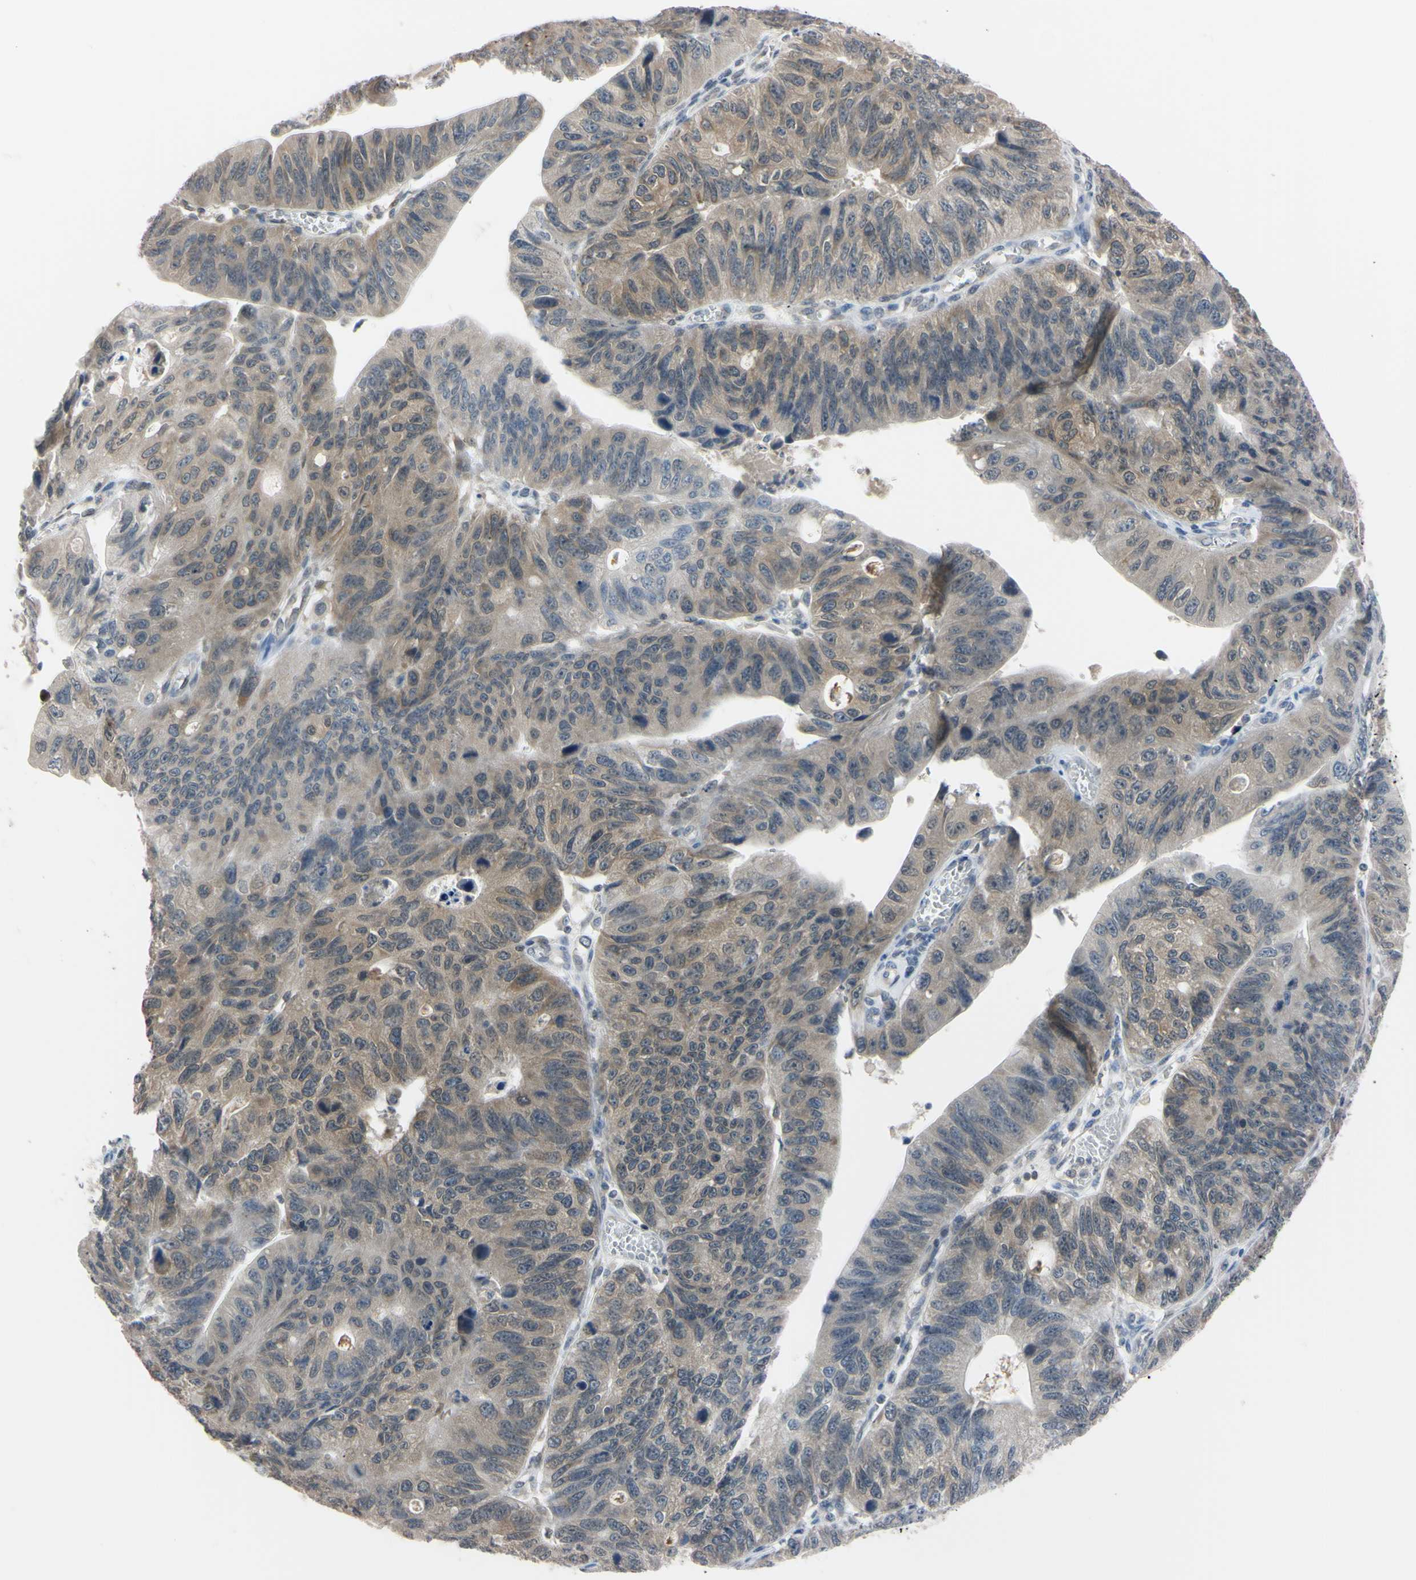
{"staining": {"intensity": "weak", "quantity": ">75%", "location": "cytoplasmic/membranous"}, "tissue": "stomach cancer", "cell_type": "Tumor cells", "image_type": "cancer", "snomed": [{"axis": "morphology", "description": "Adenocarcinoma, NOS"}, {"axis": "topography", "description": "Stomach"}], "caption": "Stomach cancer (adenocarcinoma) stained with a protein marker exhibits weak staining in tumor cells.", "gene": "UBE2I", "patient": {"sex": "male", "age": 59}}